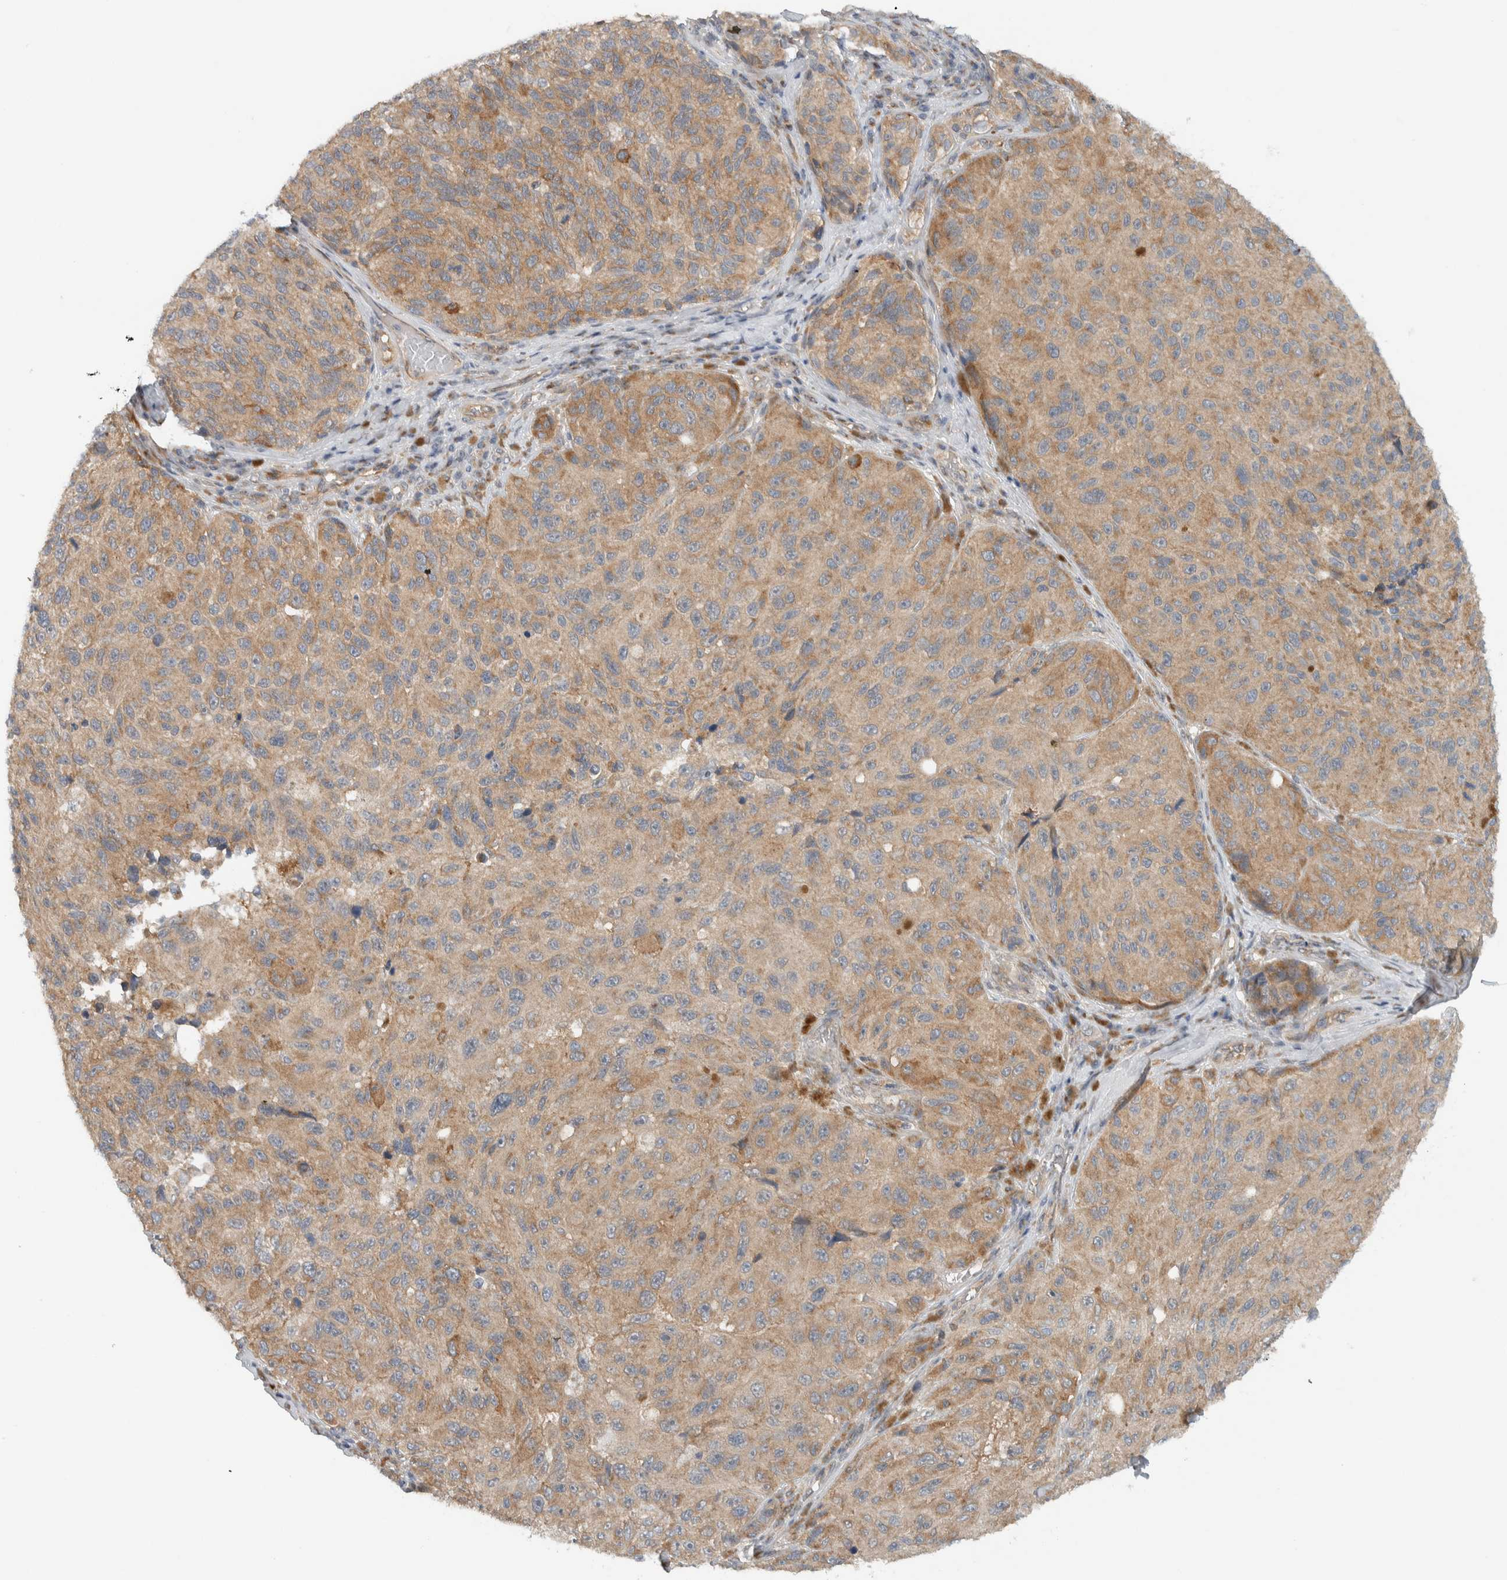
{"staining": {"intensity": "moderate", "quantity": ">75%", "location": "cytoplasmic/membranous"}, "tissue": "melanoma", "cell_type": "Tumor cells", "image_type": "cancer", "snomed": [{"axis": "morphology", "description": "Malignant melanoma, NOS"}, {"axis": "topography", "description": "Skin"}], "caption": "Moderate cytoplasmic/membranous protein staining is identified in approximately >75% of tumor cells in malignant melanoma.", "gene": "RERE", "patient": {"sex": "female", "age": 73}}